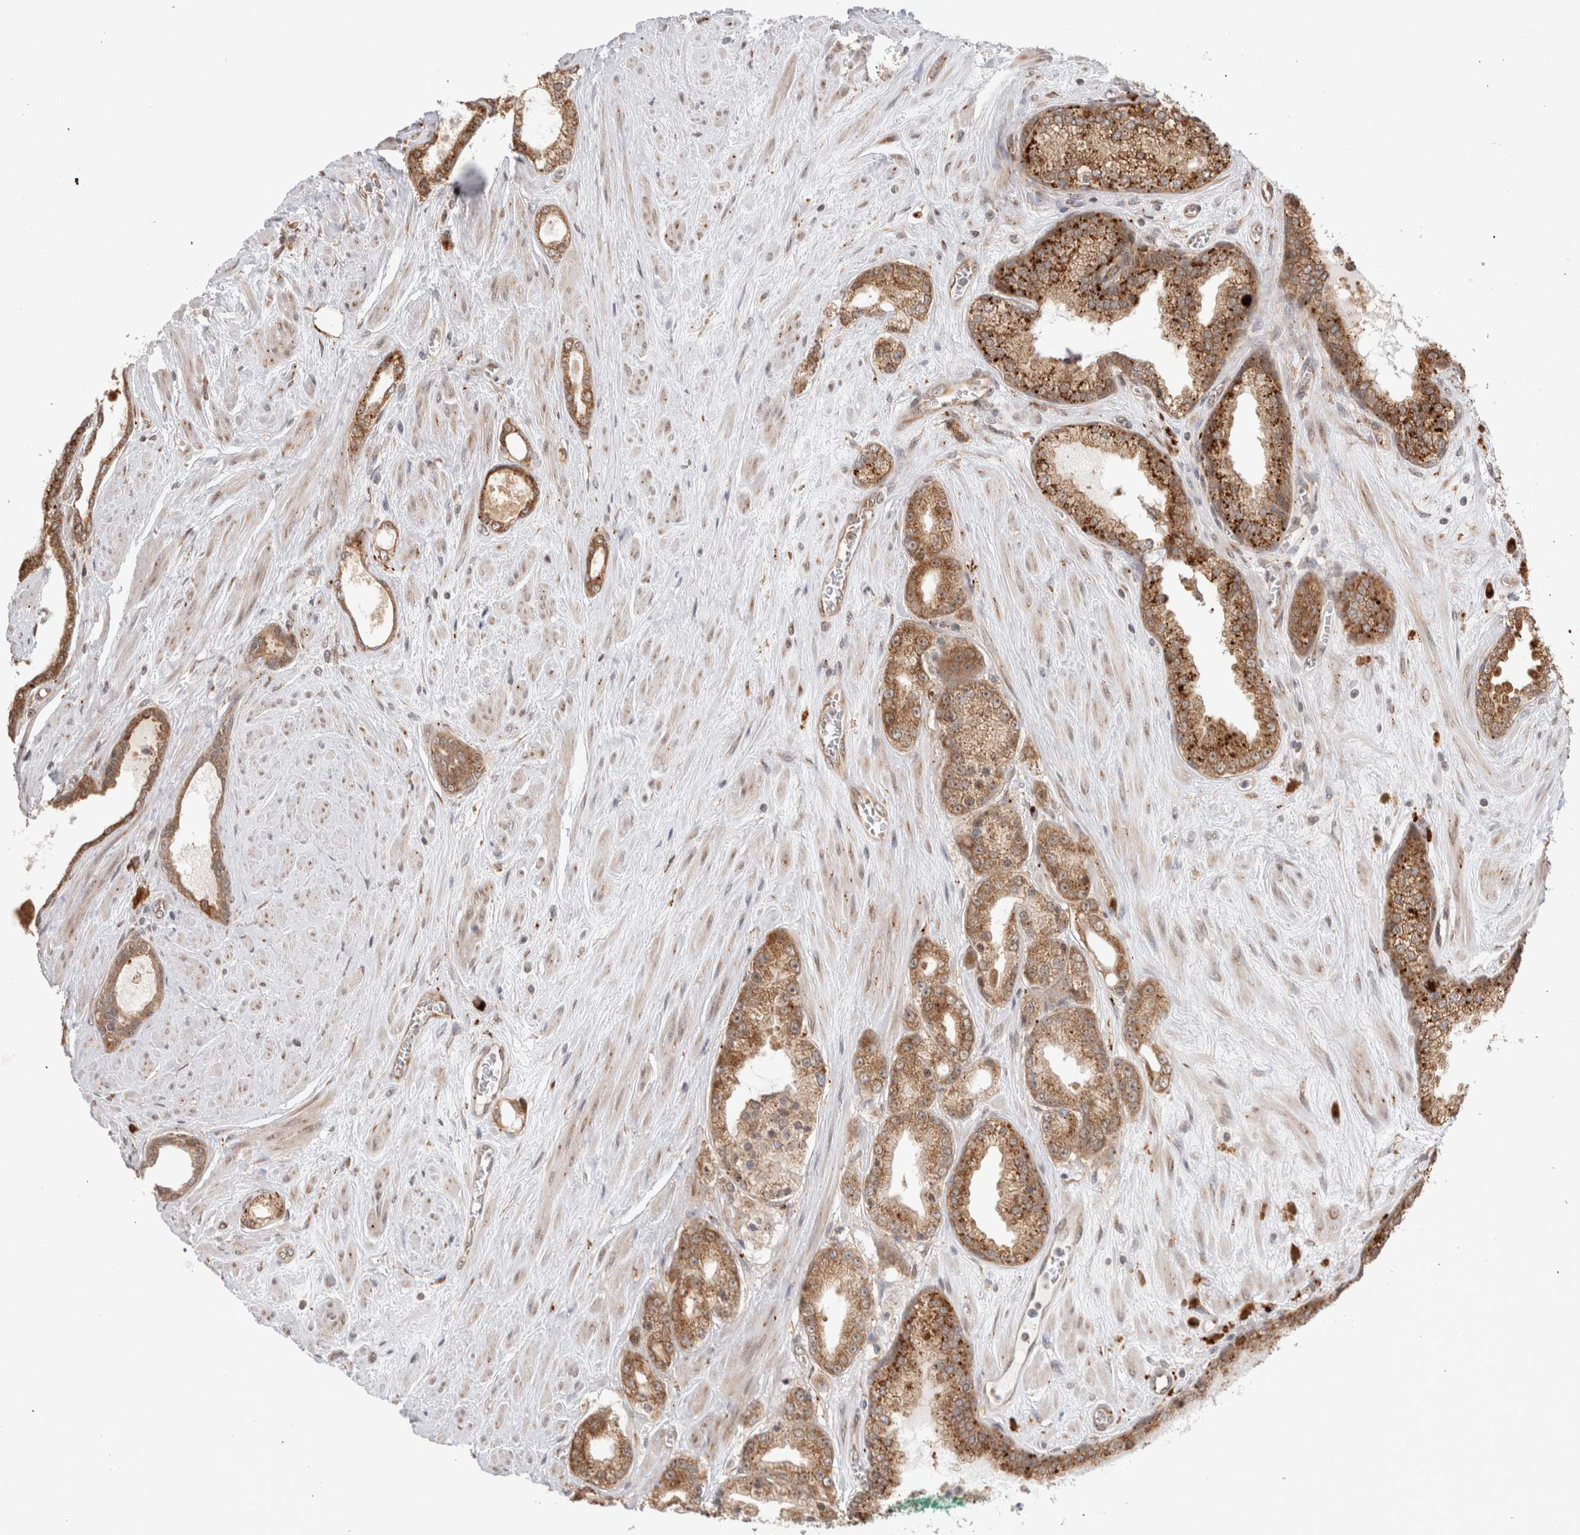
{"staining": {"intensity": "moderate", "quantity": ">75%", "location": "cytoplasmic/membranous"}, "tissue": "prostate cancer", "cell_type": "Tumor cells", "image_type": "cancer", "snomed": [{"axis": "morphology", "description": "Adenocarcinoma, Low grade"}, {"axis": "topography", "description": "Prostate"}], "caption": "Immunohistochemistry (DAB (3,3'-diaminobenzidine)) staining of prostate cancer (adenocarcinoma (low-grade)) displays moderate cytoplasmic/membranous protein positivity in about >75% of tumor cells.", "gene": "ACTL9", "patient": {"sex": "male", "age": 62}}